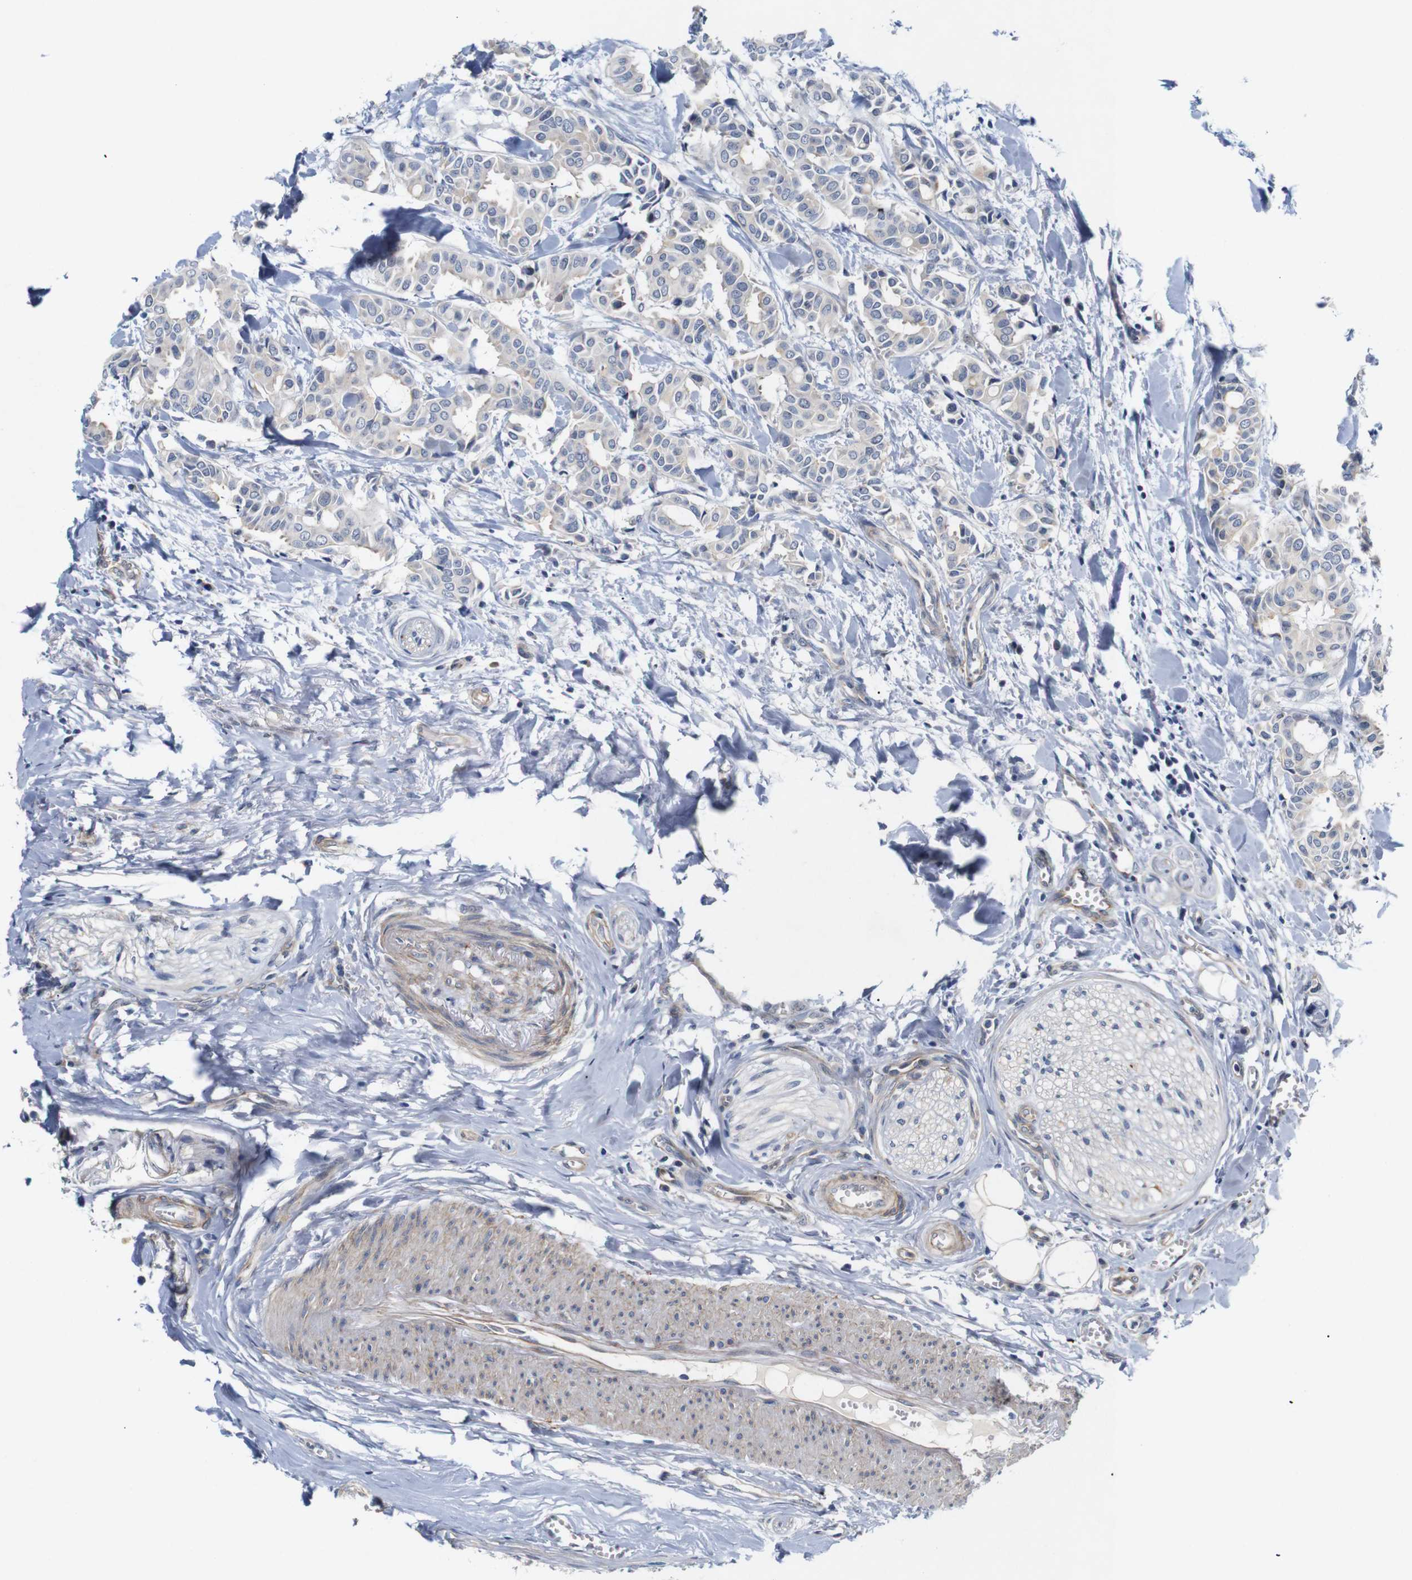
{"staining": {"intensity": "weak", "quantity": "<25%", "location": "cytoplasmic/membranous"}, "tissue": "head and neck cancer", "cell_type": "Tumor cells", "image_type": "cancer", "snomed": [{"axis": "morphology", "description": "Adenocarcinoma, NOS"}, {"axis": "topography", "description": "Salivary gland"}, {"axis": "topography", "description": "Head-Neck"}], "caption": "Tumor cells are negative for protein expression in human head and neck cancer.", "gene": "CYB561", "patient": {"sex": "female", "age": 59}}